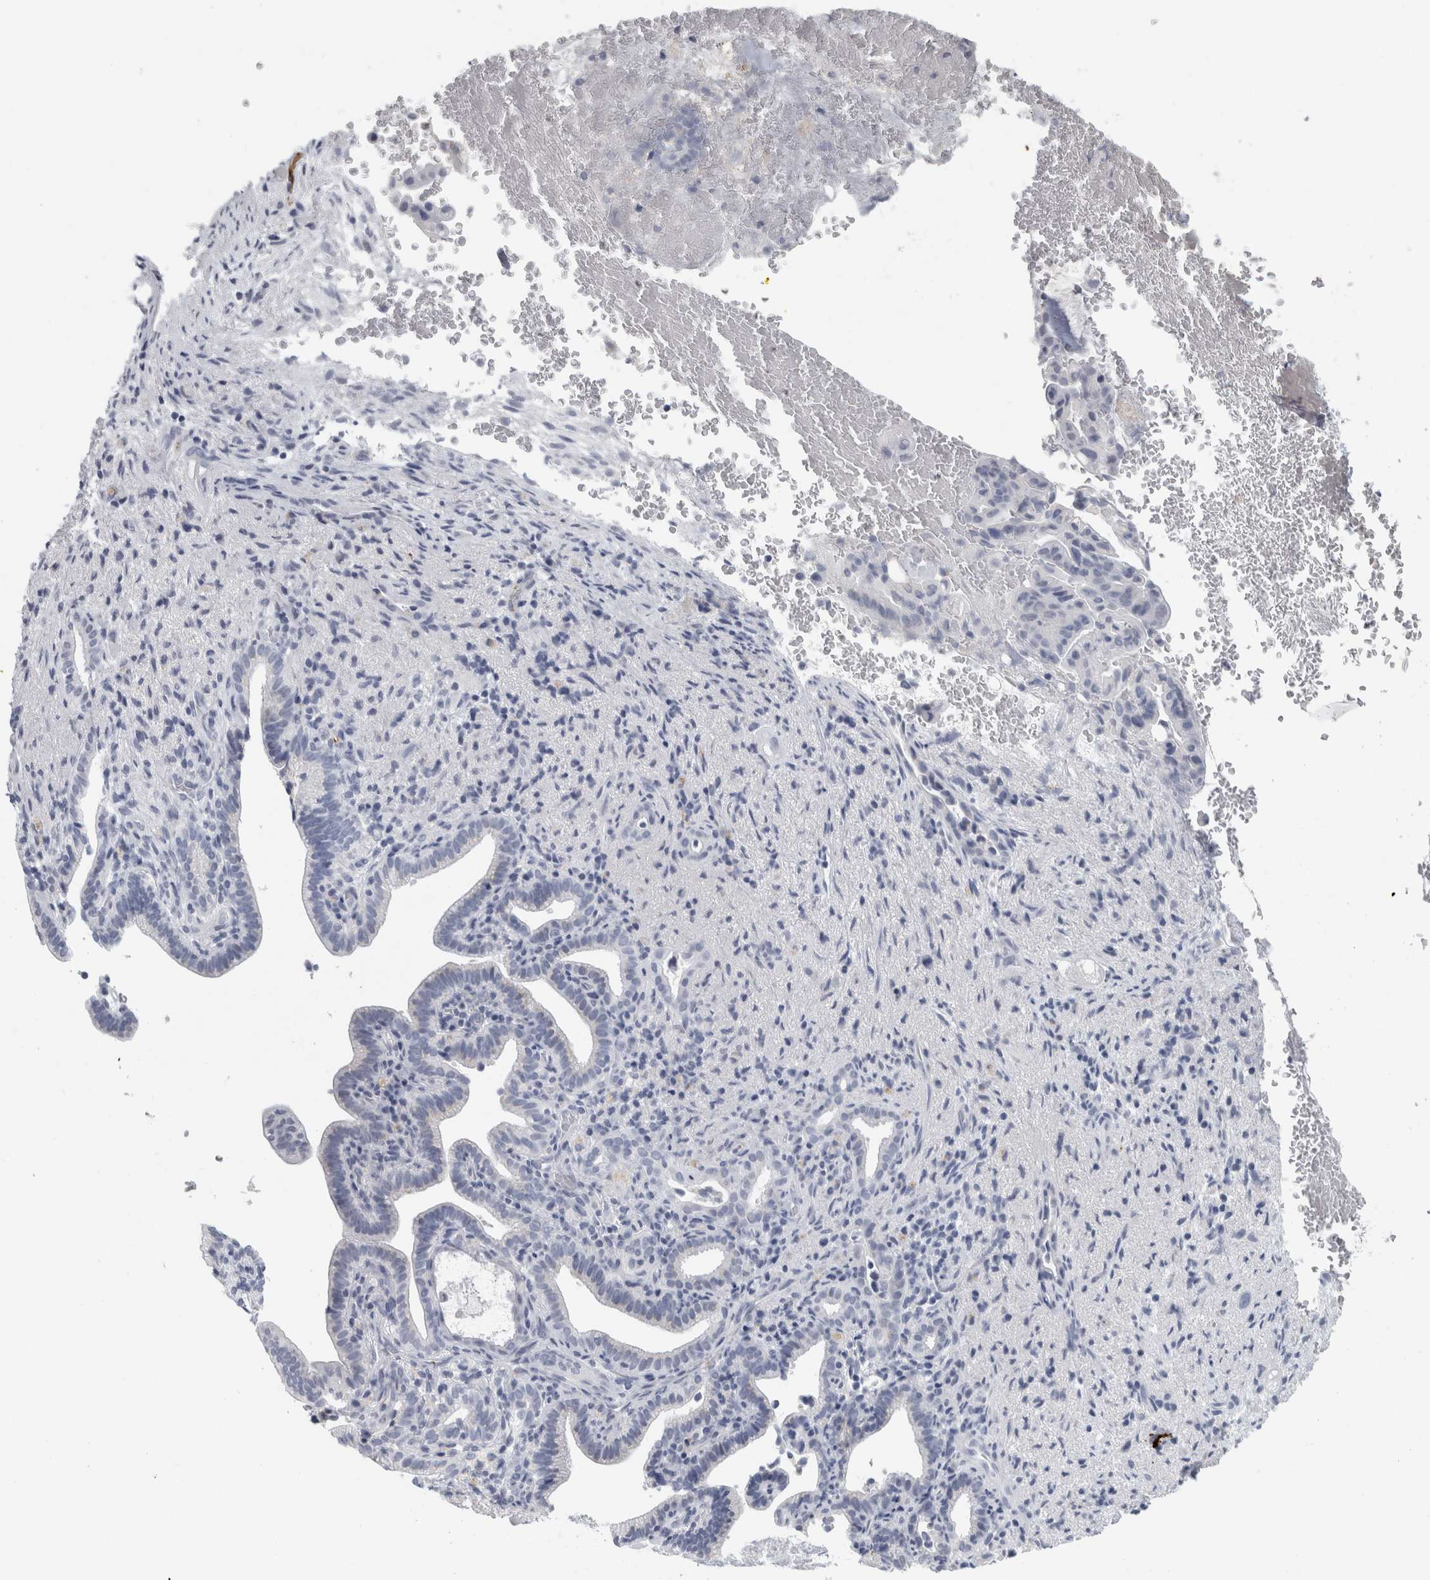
{"staining": {"intensity": "negative", "quantity": "none", "location": "none"}, "tissue": "liver cancer", "cell_type": "Tumor cells", "image_type": "cancer", "snomed": [{"axis": "morphology", "description": "Cholangiocarcinoma"}, {"axis": "topography", "description": "Liver"}], "caption": "IHC of human liver cancer displays no expression in tumor cells.", "gene": "CPE", "patient": {"sex": "female", "age": 68}}